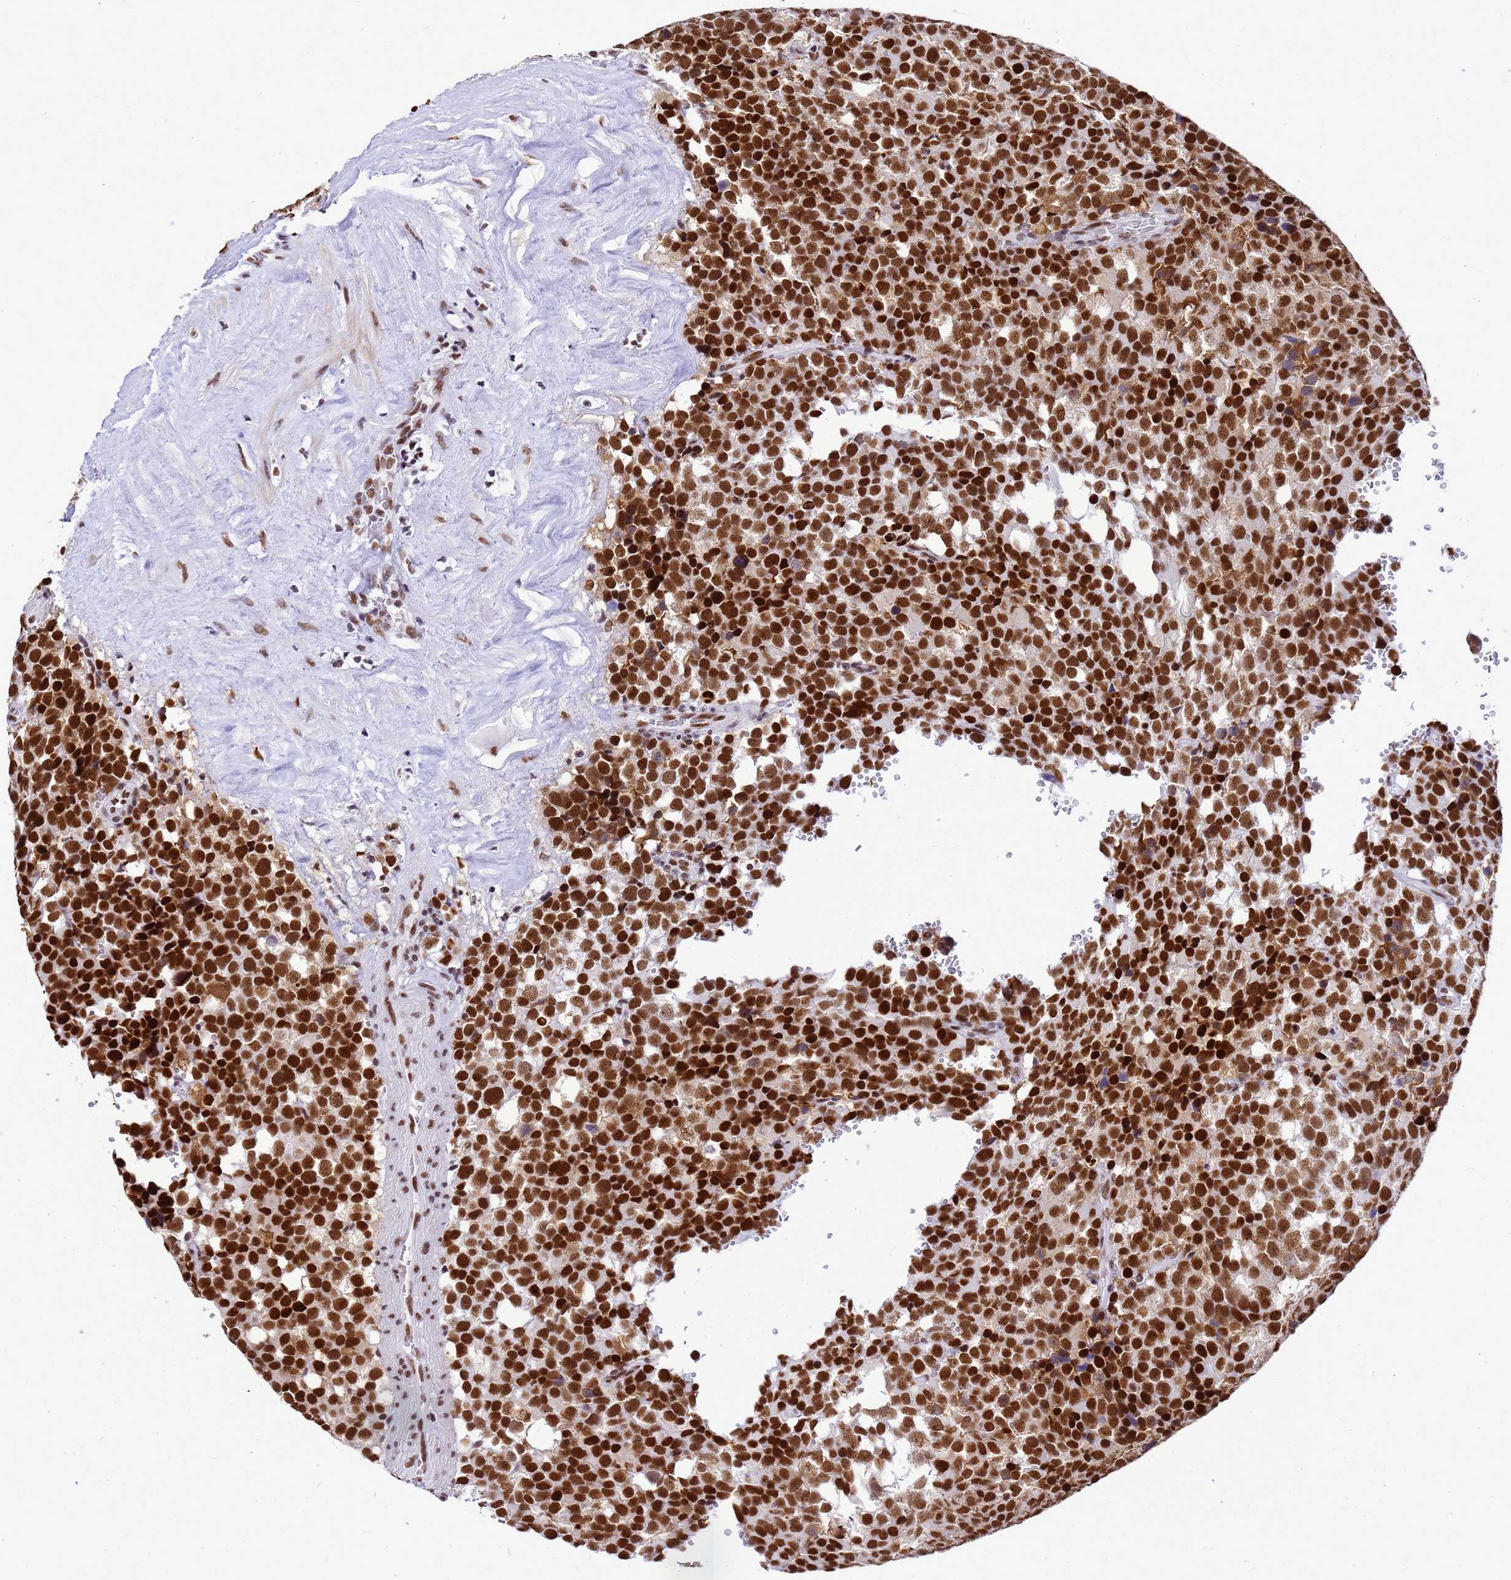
{"staining": {"intensity": "strong", "quantity": ">75%", "location": "nuclear"}, "tissue": "testis cancer", "cell_type": "Tumor cells", "image_type": "cancer", "snomed": [{"axis": "morphology", "description": "Seminoma, NOS"}, {"axis": "topography", "description": "Testis"}], "caption": "A high-resolution image shows immunohistochemistry staining of testis seminoma, which shows strong nuclear positivity in approximately >75% of tumor cells.", "gene": "SART3", "patient": {"sex": "male", "age": 71}}